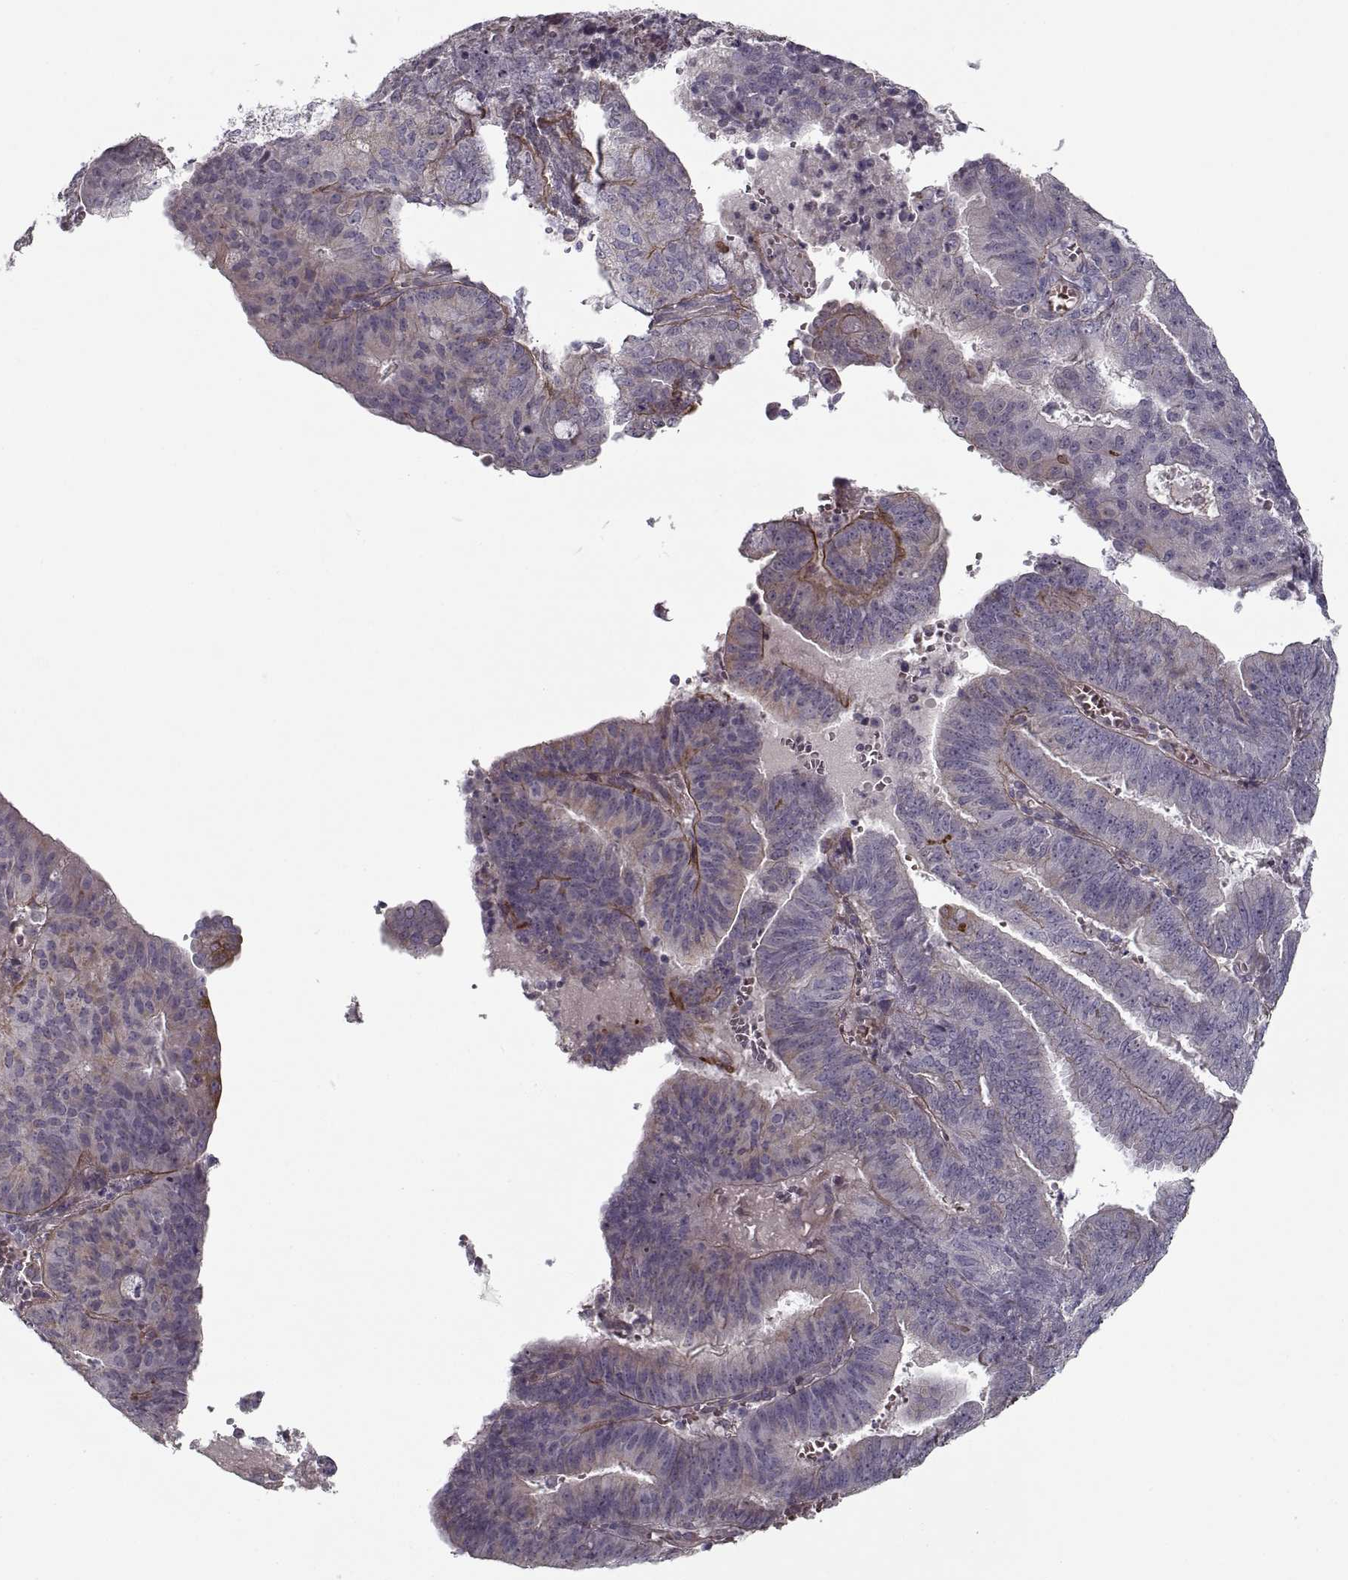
{"staining": {"intensity": "moderate", "quantity": "<25%", "location": "cytoplasmic/membranous"}, "tissue": "endometrial cancer", "cell_type": "Tumor cells", "image_type": "cancer", "snomed": [{"axis": "morphology", "description": "Adenocarcinoma, NOS"}, {"axis": "topography", "description": "Endometrium"}], "caption": "Immunohistochemical staining of human adenocarcinoma (endometrial) displays low levels of moderate cytoplasmic/membranous staining in approximately <25% of tumor cells.", "gene": "LAMB2", "patient": {"sex": "female", "age": 82}}